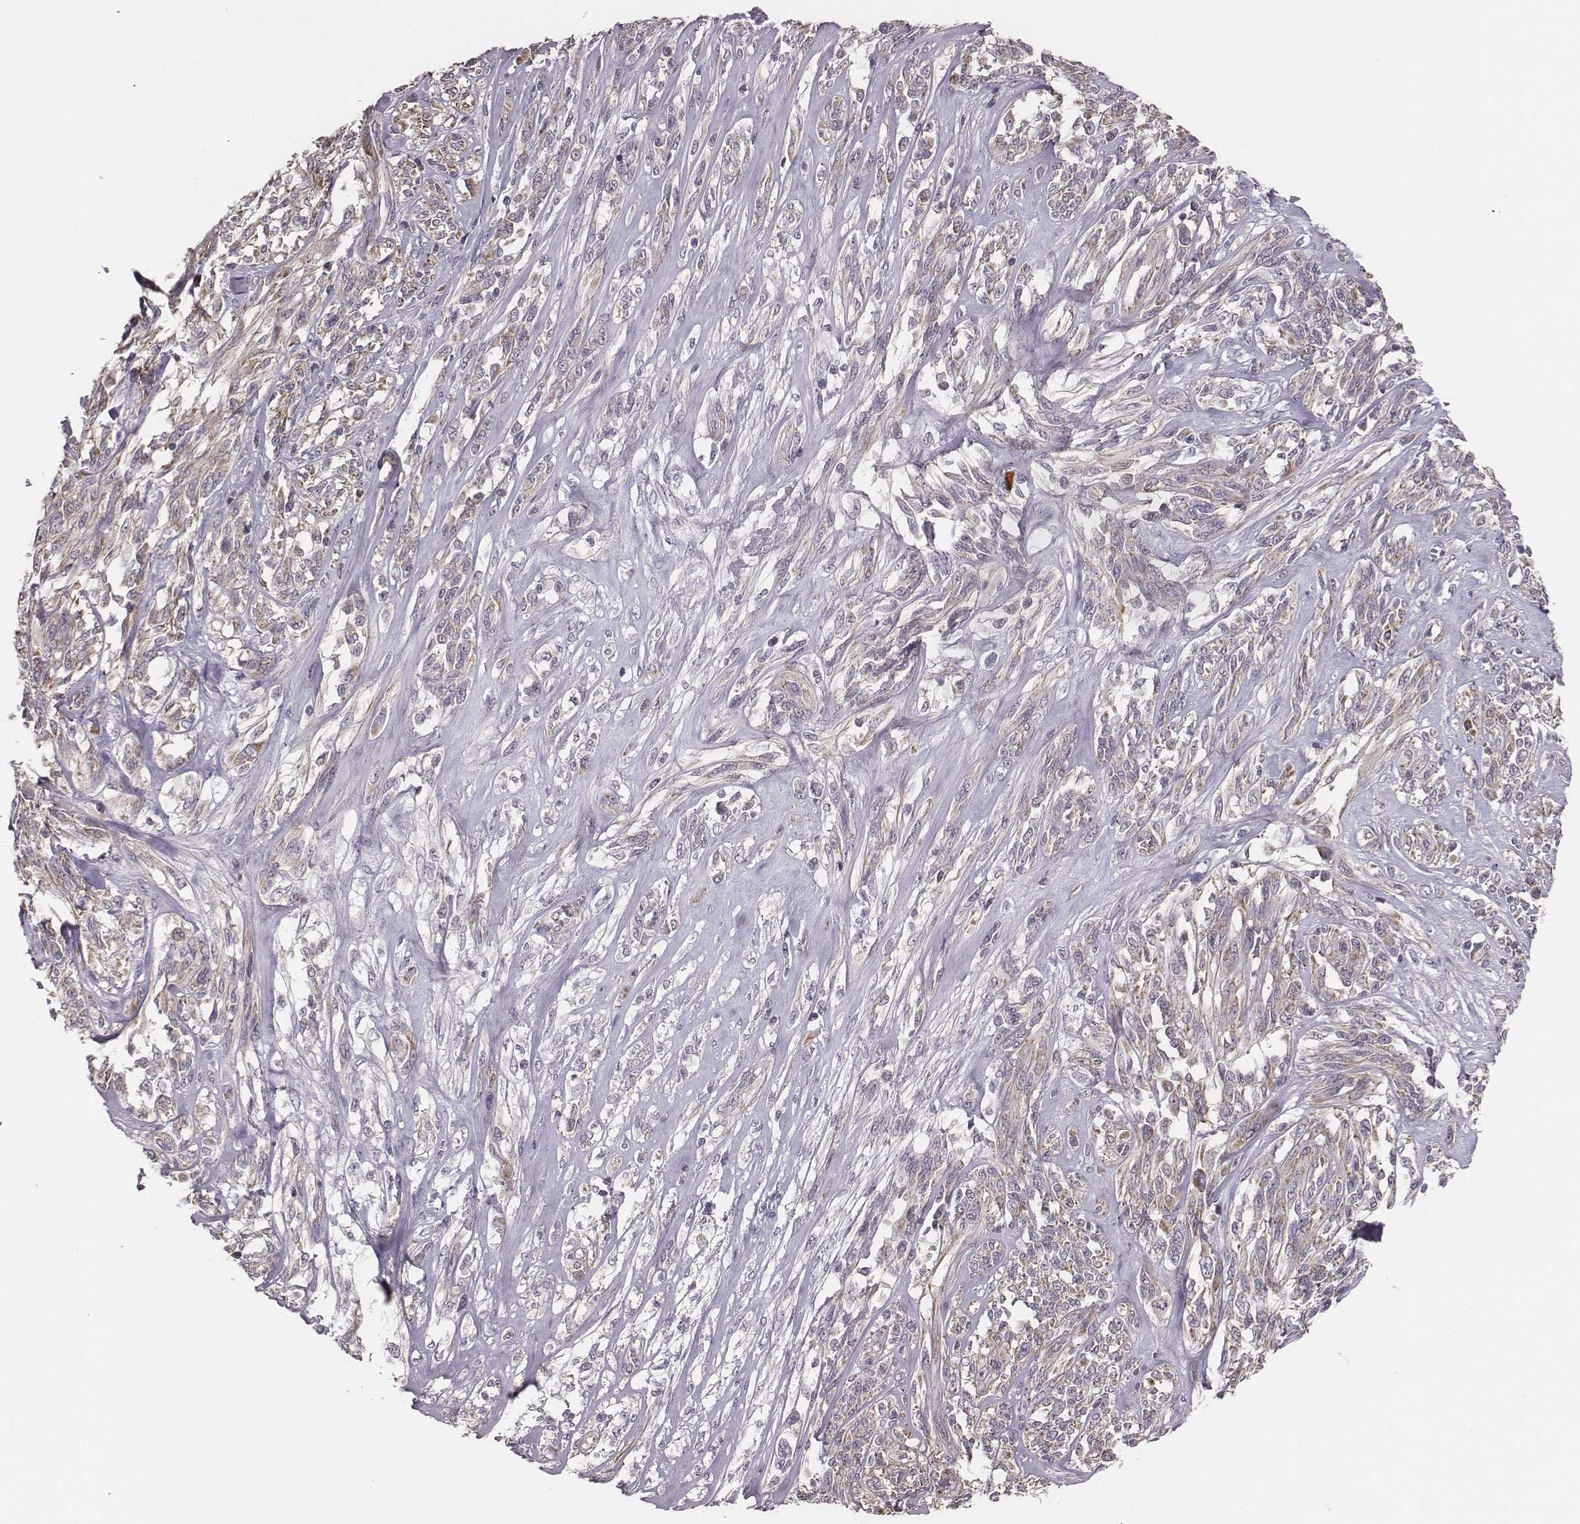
{"staining": {"intensity": "weak", "quantity": "25%-75%", "location": "cytoplasmic/membranous"}, "tissue": "melanoma", "cell_type": "Tumor cells", "image_type": "cancer", "snomed": [{"axis": "morphology", "description": "Malignant melanoma, NOS"}, {"axis": "topography", "description": "Skin"}], "caption": "Tumor cells reveal low levels of weak cytoplasmic/membranous expression in about 25%-75% of cells in melanoma.", "gene": "HAVCR1", "patient": {"sex": "female", "age": 91}}